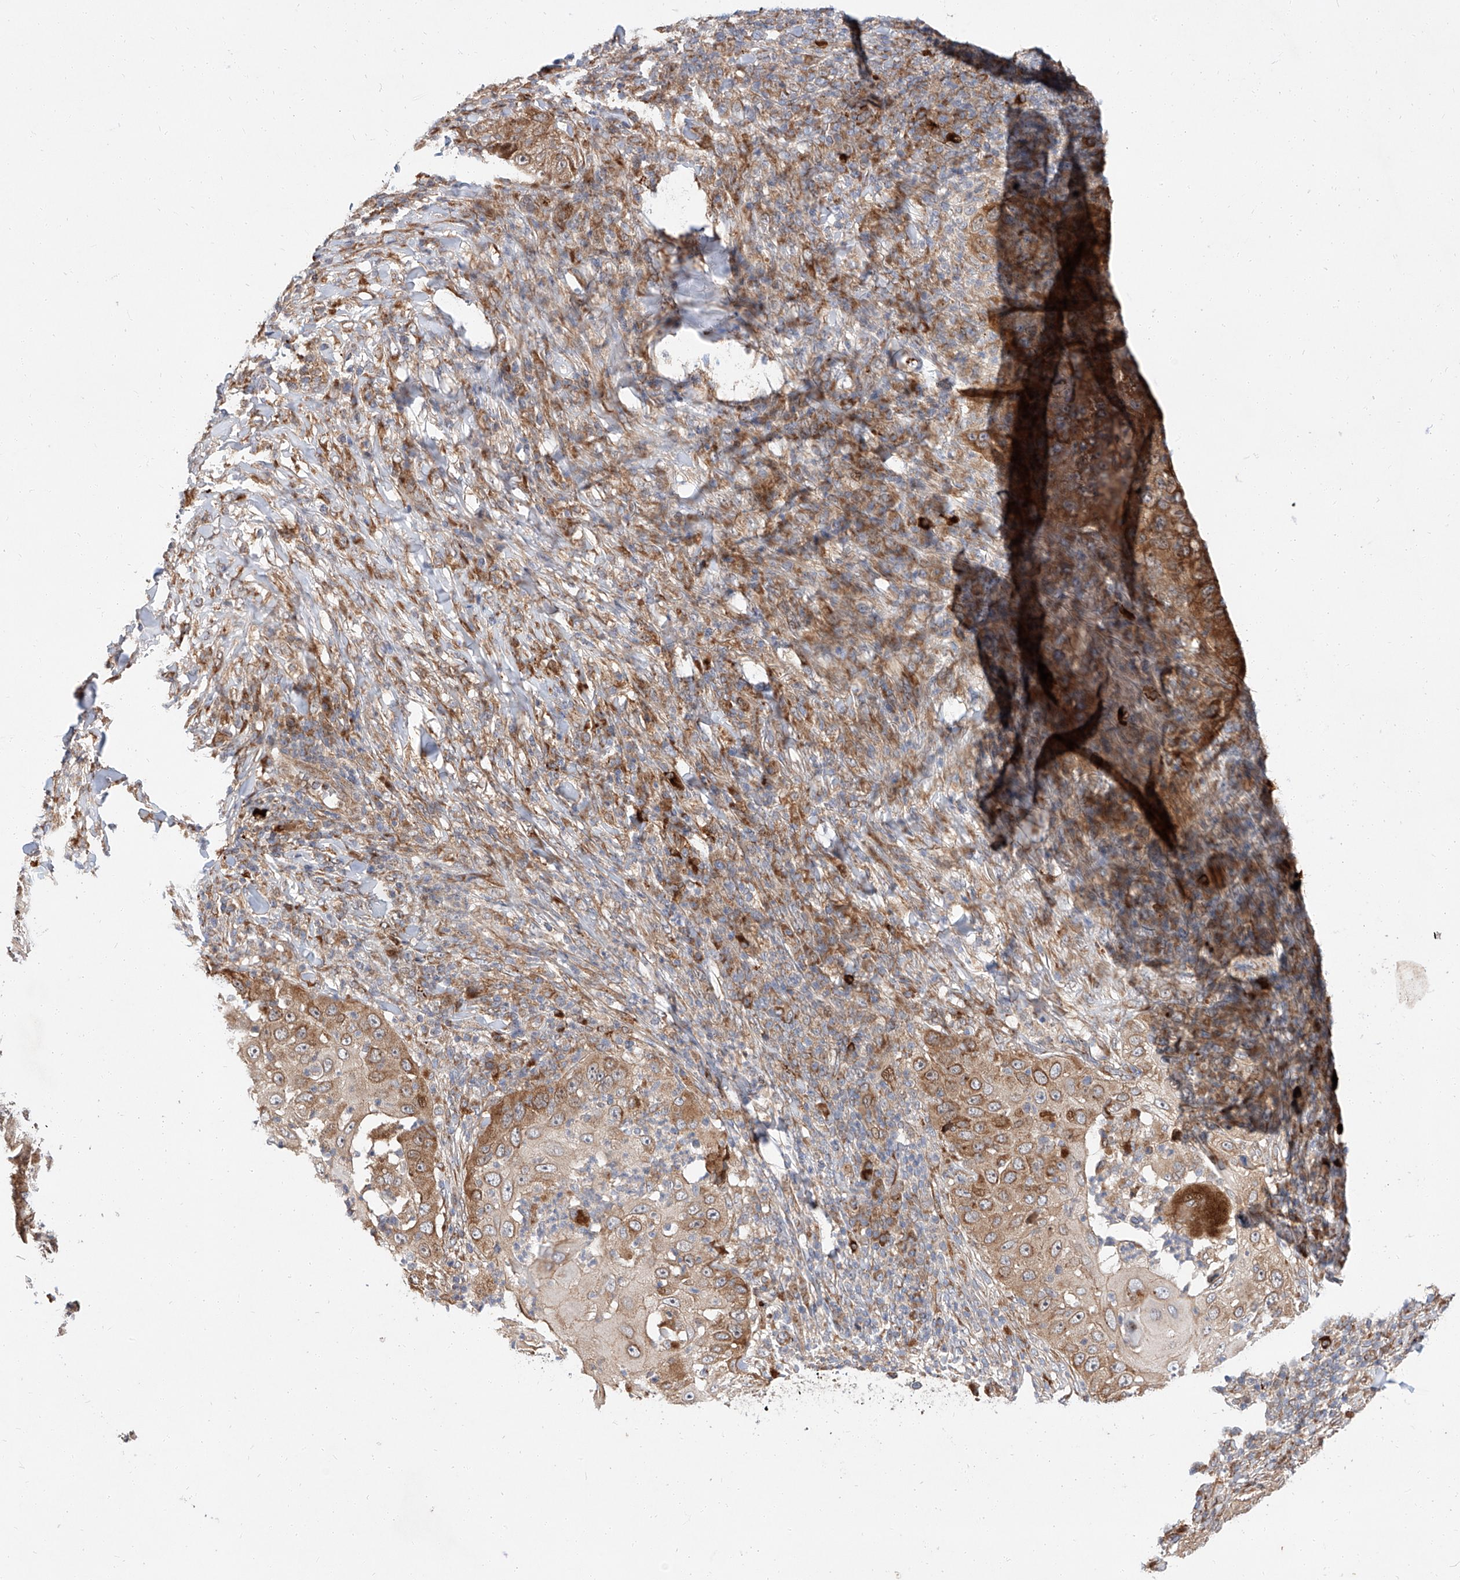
{"staining": {"intensity": "moderate", "quantity": "25%-75%", "location": "cytoplasmic/membranous"}, "tissue": "skin cancer", "cell_type": "Tumor cells", "image_type": "cancer", "snomed": [{"axis": "morphology", "description": "Squamous cell carcinoma, NOS"}, {"axis": "topography", "description": "Skin"}], "caption": "Immunohistochemistry (IHC) micrograph of human skin cancer stained for a protein (brown), which displays medium levels of moderate cytoplasmic/membranous staining in approximately 25%-75% of tumor cells.", "gene": "DIRAS3", "patient": {"sex": "female", "age": 44}}